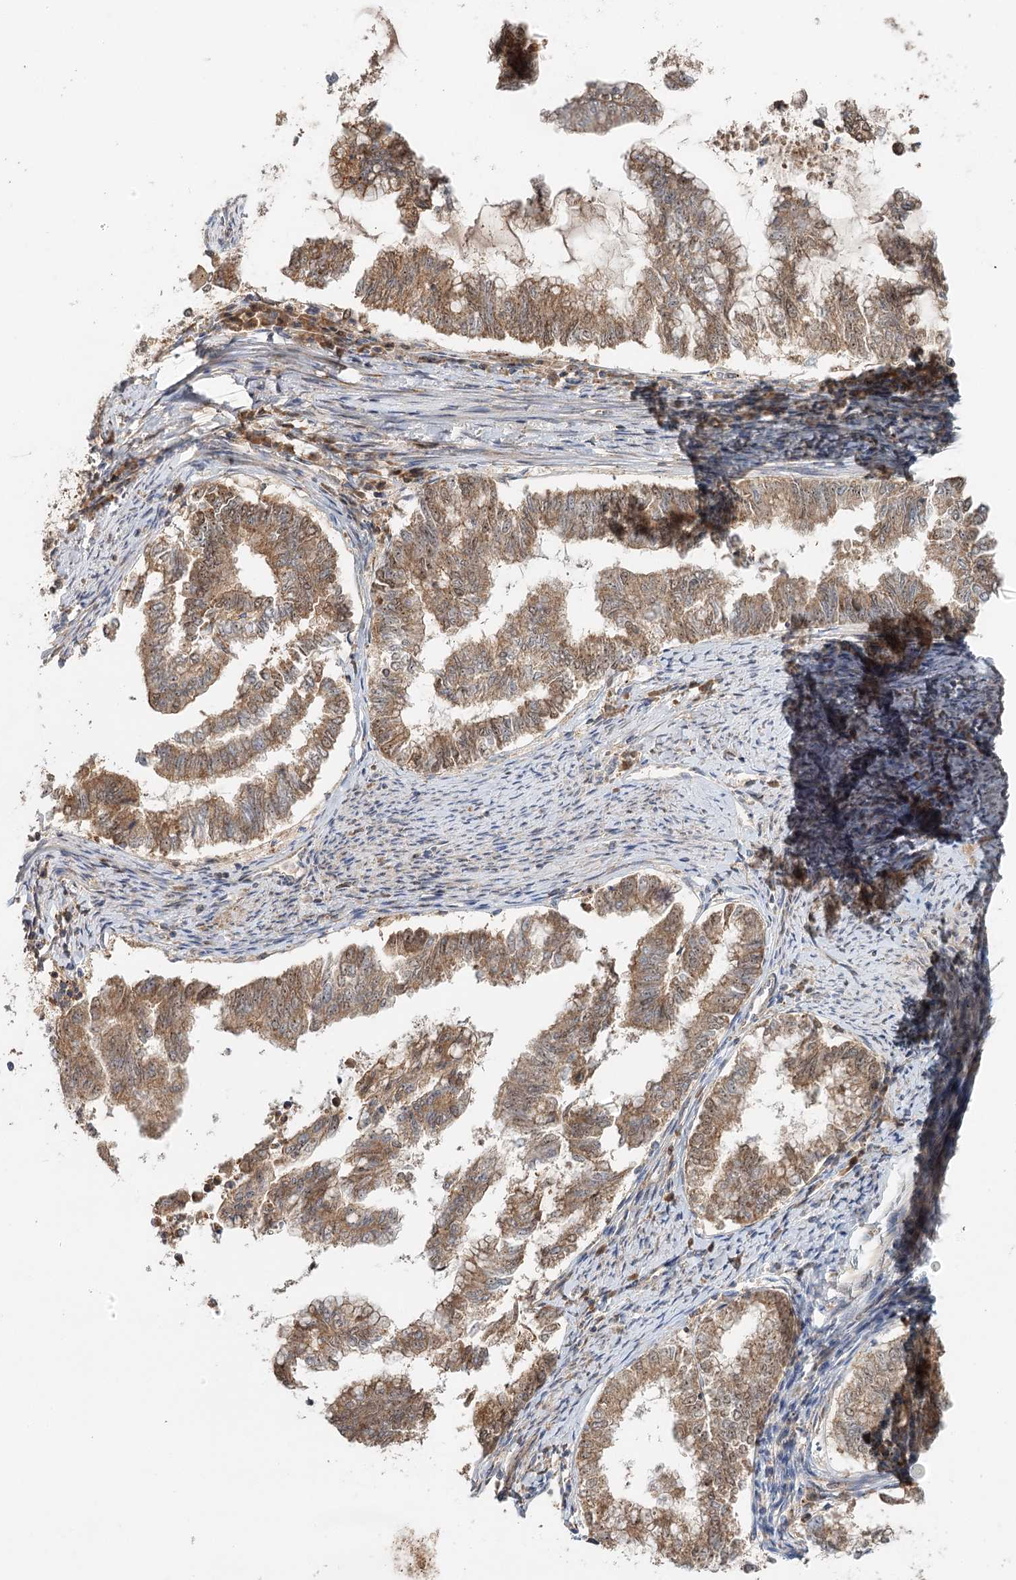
{"staining": {"intensity": "moderate", "quantity": "25%-75%", "location": "cytoplasmic/membranous,nuclear"}, "tissue": "endometrial cancer", "cell_type": "Tumor cells", "image_type": "cancer", "snomed": [{"axis": "morphology", "description": "Adenocarcinoma, NOS"}, {"axis": "topography", "description": "Endometrium"}], "caption": "A brown stain highlights moderate cytoplasmic/membranous and nuclear staining of a protein in human endometrial cancer (adenocarcinoma) tumor cells. Ihc stains the protein of interest in brown and the nuclei are stained blue.", "gene": "RAPGEF6", "patient": {"sex": "female", "age": 79}}